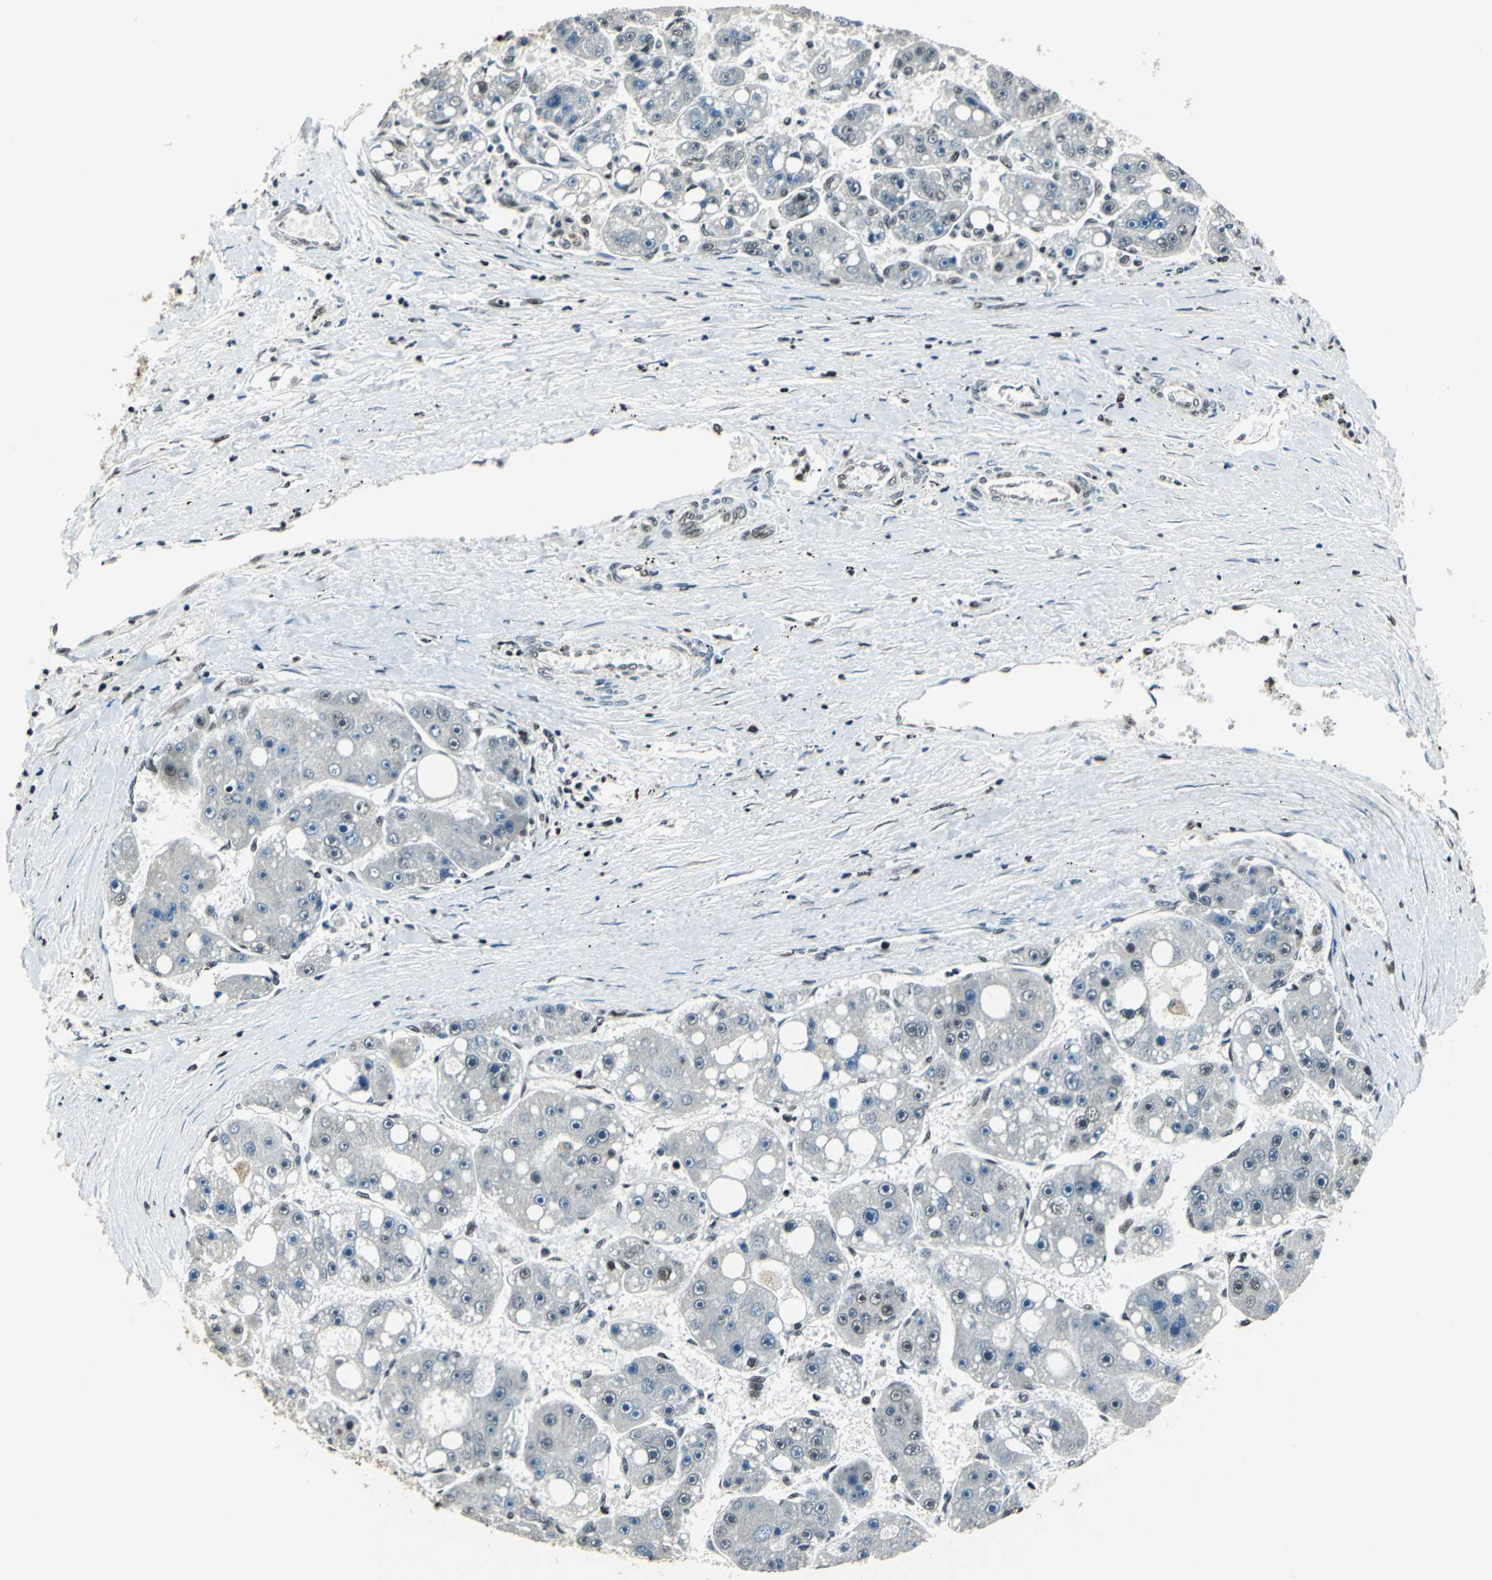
{"staining": {"intensity": "negative", "quantity": "none", "location": "none"}, "tissue": "liver cancer", "cell_type": "Tumor cells", "image_type": "cancer", "snomed": [{"axis": "morphology", "description": "Carcinoma, Hepatocellular, NOS"}, {"axis": "topography", "description": "Liver"}], "caption": "A high-resolution image shows IHC staining of liver cancer, which shows no significant positivity in tumor cells.", "gene": "BCLAF1", "patient": {"sex": "female", "age": 61}}